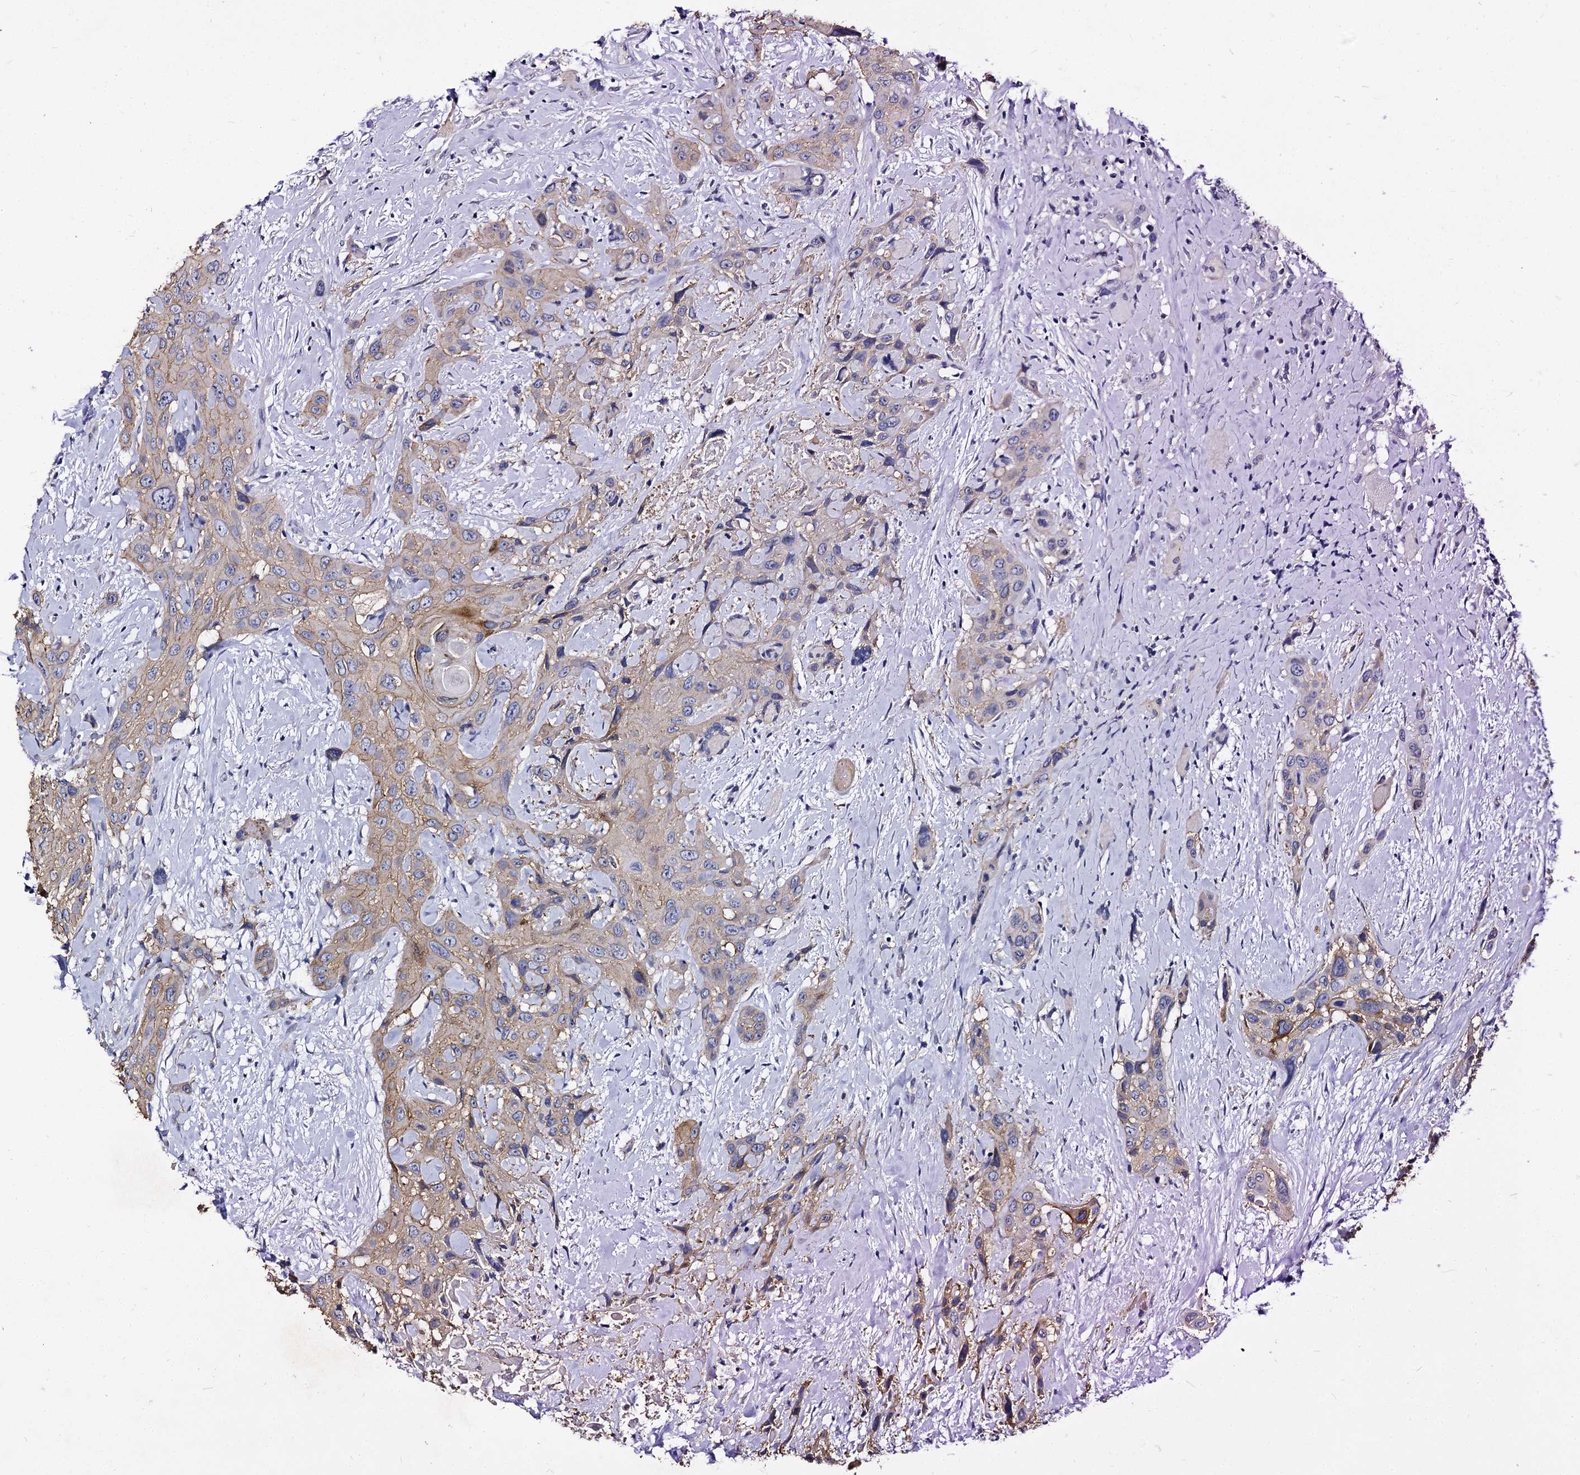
{"staining": {"intensity": "weak", "quantity": "25%-75%", "location": "cytoplasmic/membranous"}, "tissue": "head and neck cancer", "cell_type": "Tumor cells", "image_type": "cancer", "snomed": [{"axis": "morphology", "description": "Squamous cell carcinoma, NOS"}, {"axis": "topography", "description": "Head-Neck"}], "caption": "This is a histology image of IHC staining of squamous cell carcinoma (head and neck), which shows weak positivity in the cytoplasmic/membranous of tumor cells.", "gene": "CBFB", "patient": {"sex": "male", "age": 81}}